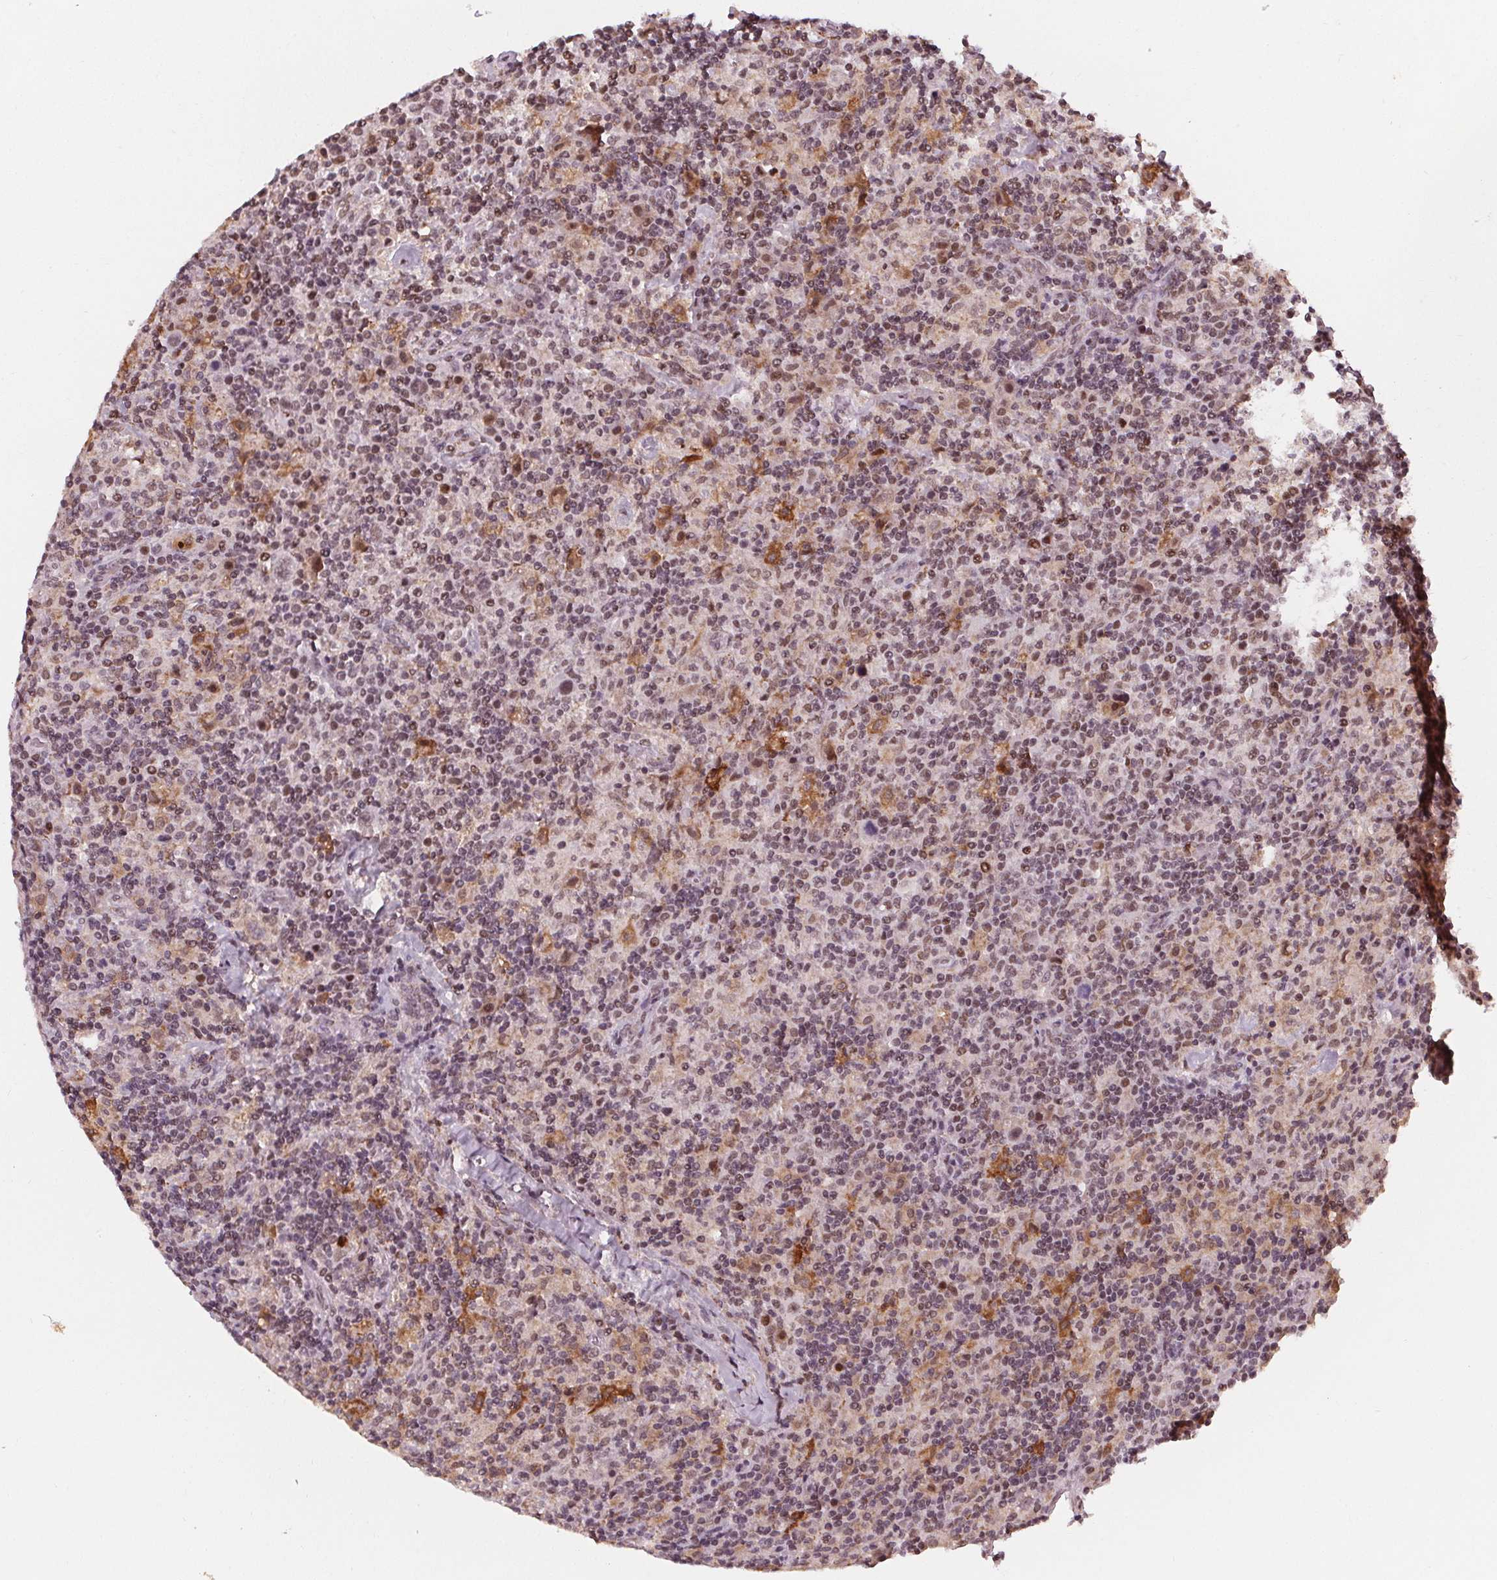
{"staining": {"intensity": "moderate", "quantity": ">75%", "location": "cytoplasmic/membranous"}, "tissue": "lymphoma", "cell_type": "Tumor cells", "image_type": "cancer", "snomed": [{"axis": "morphology", "description": "Hodgkin's disease, NOS"}, {"axis": "topography", "description": "Lymph node"}], "caption": "A medium amount of moderate cytoplasmic/membranous positivity is present in approximately >75% of tumor cells in Hodgkin's disease tissue. Using DAB (brown) and hematoxylin (blue) stains, captured at high magnification using brightfield microscopy.", "gene": "DPM2", "patient": {"sex": "male", "age": 70}}